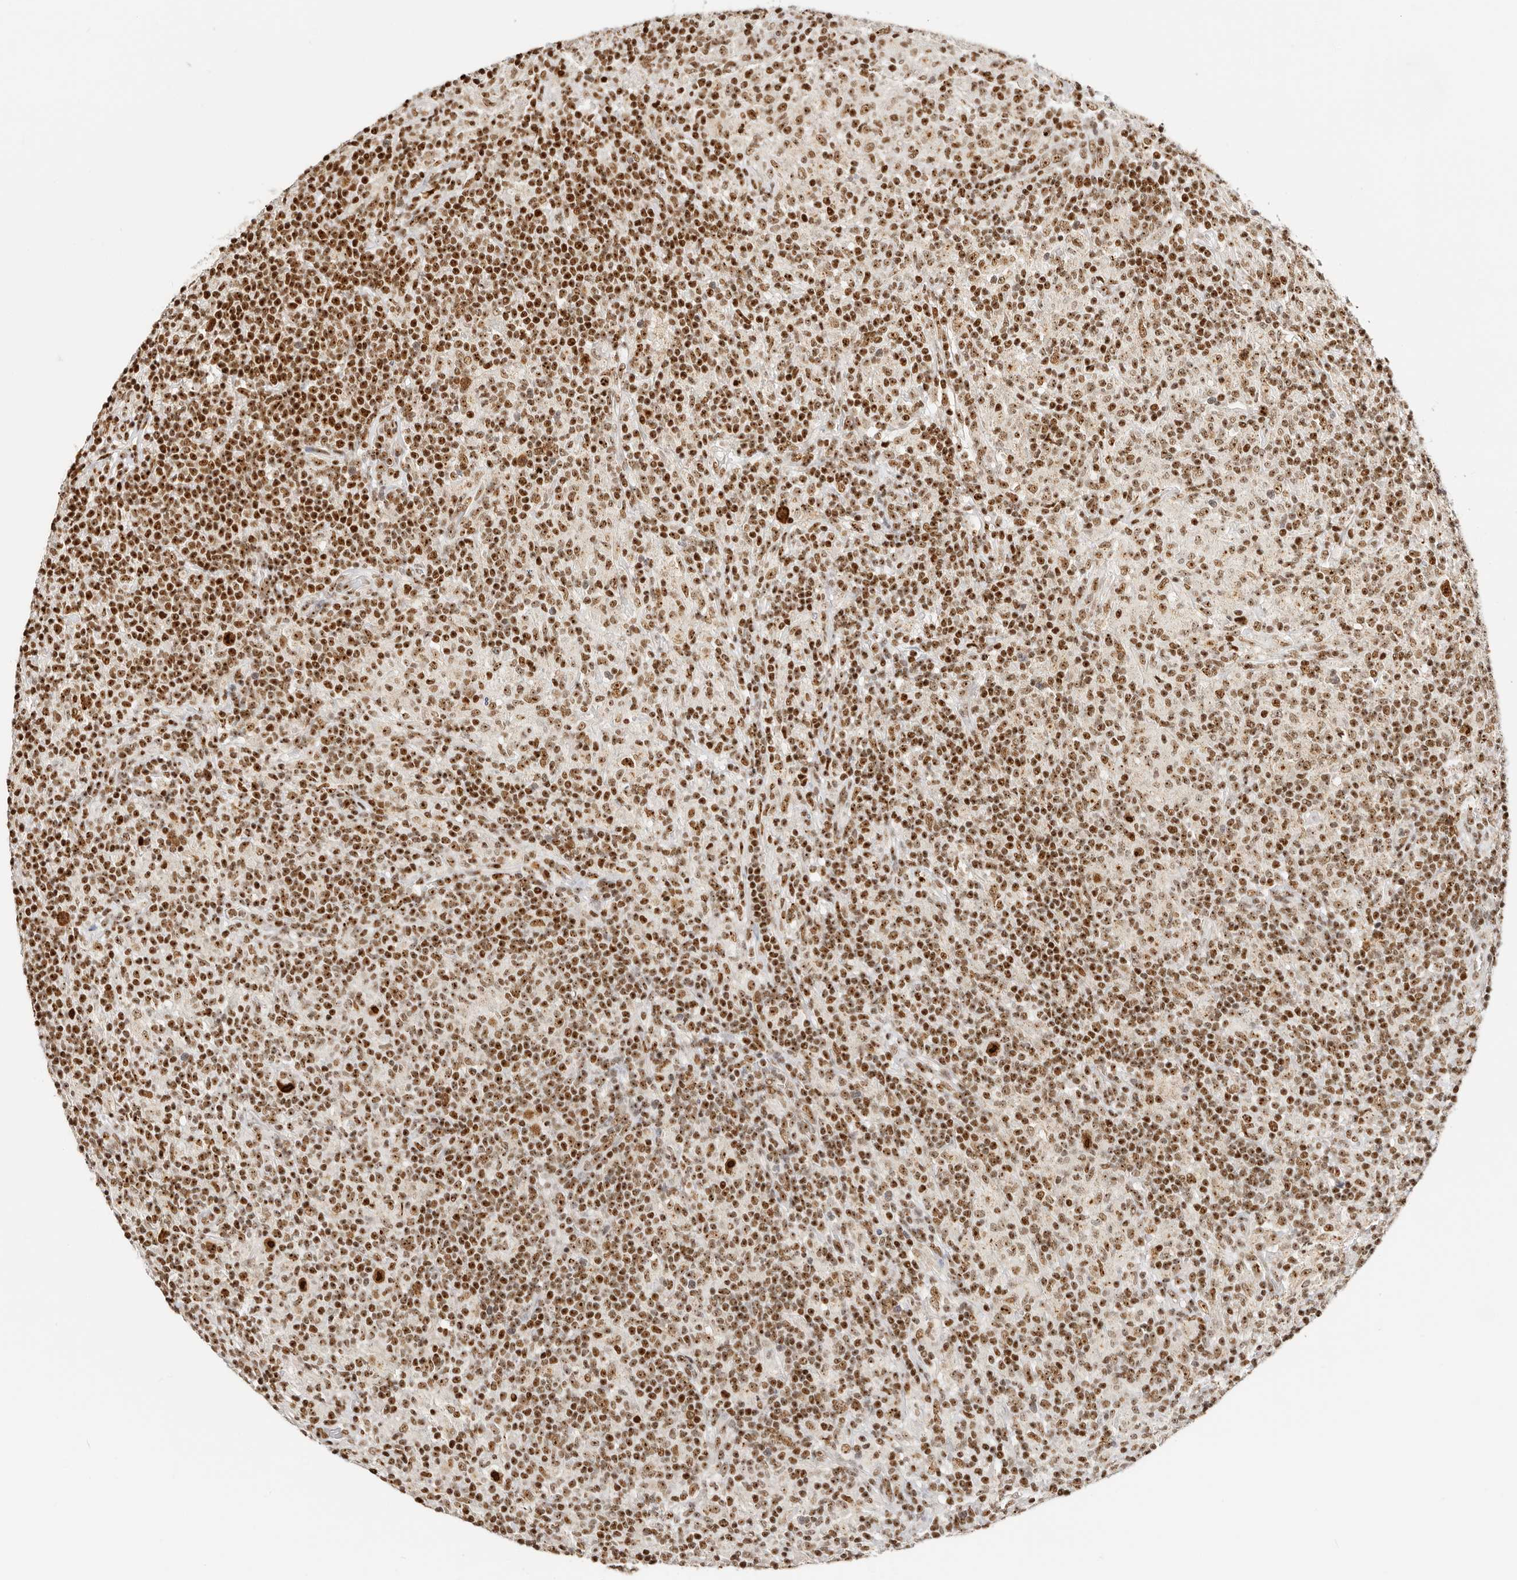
{"staining": {"intensity": "strong", "quantity": ">75%", "location": "nuclear"}, "tissue": "lymphoma", "cell_type": "Tumor cells", "image_type": "cancer", "snomed": [{"axis": "morphology", "description": "Hodgkin's disease, NOS"}, {"axis": "topography", "description": "Lymph node"}], "caption": "High-magnification brightfield microscopy of lymphoma stained with DAB (brown) and counterstained with hematoxylin (blue). tumor cells exhibit strong nuclear expression is present in about>75% of cells.", "gene": "IQGAP3", "patient": {"sex": "male", "age": 70}}